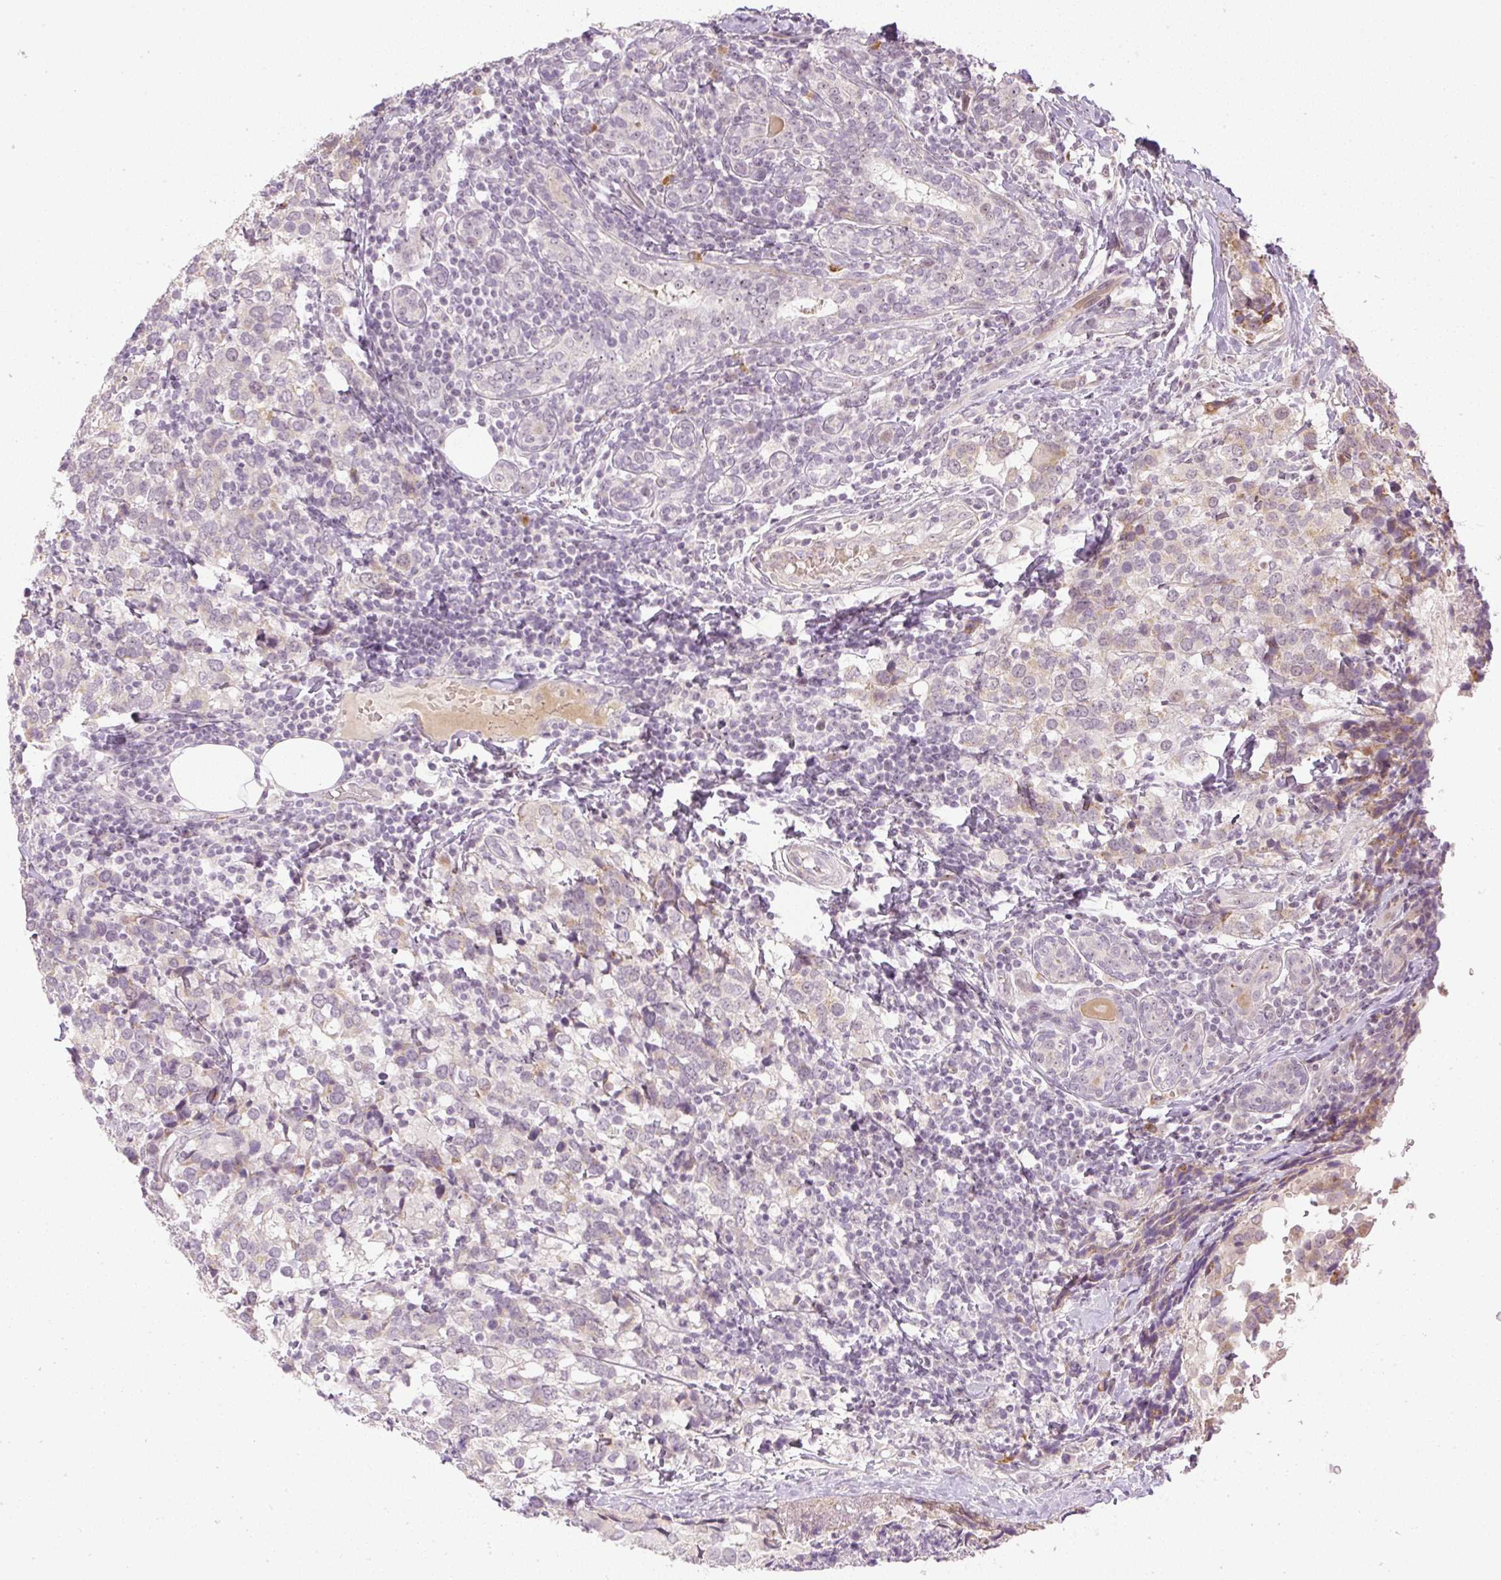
{"staining": {"intensity": "weak", "quantity": "<25%", "location": "cytoplasmic/membranous"}, "tissue": "breast cancer", "cell_type": "Tumor cells", "image_type": "cancer", "snomed": [{"axis": "morphology", "description": "Lobular carcinoma"}, {"axis": "topography", "description": "Breast"}], "caption": "Immunohistochemical staining of human breast lobular carcinoma reveals no significant expression in tumor cells.", "gene": "AAR2", "patient": {"sex": "female", "age": 59}}